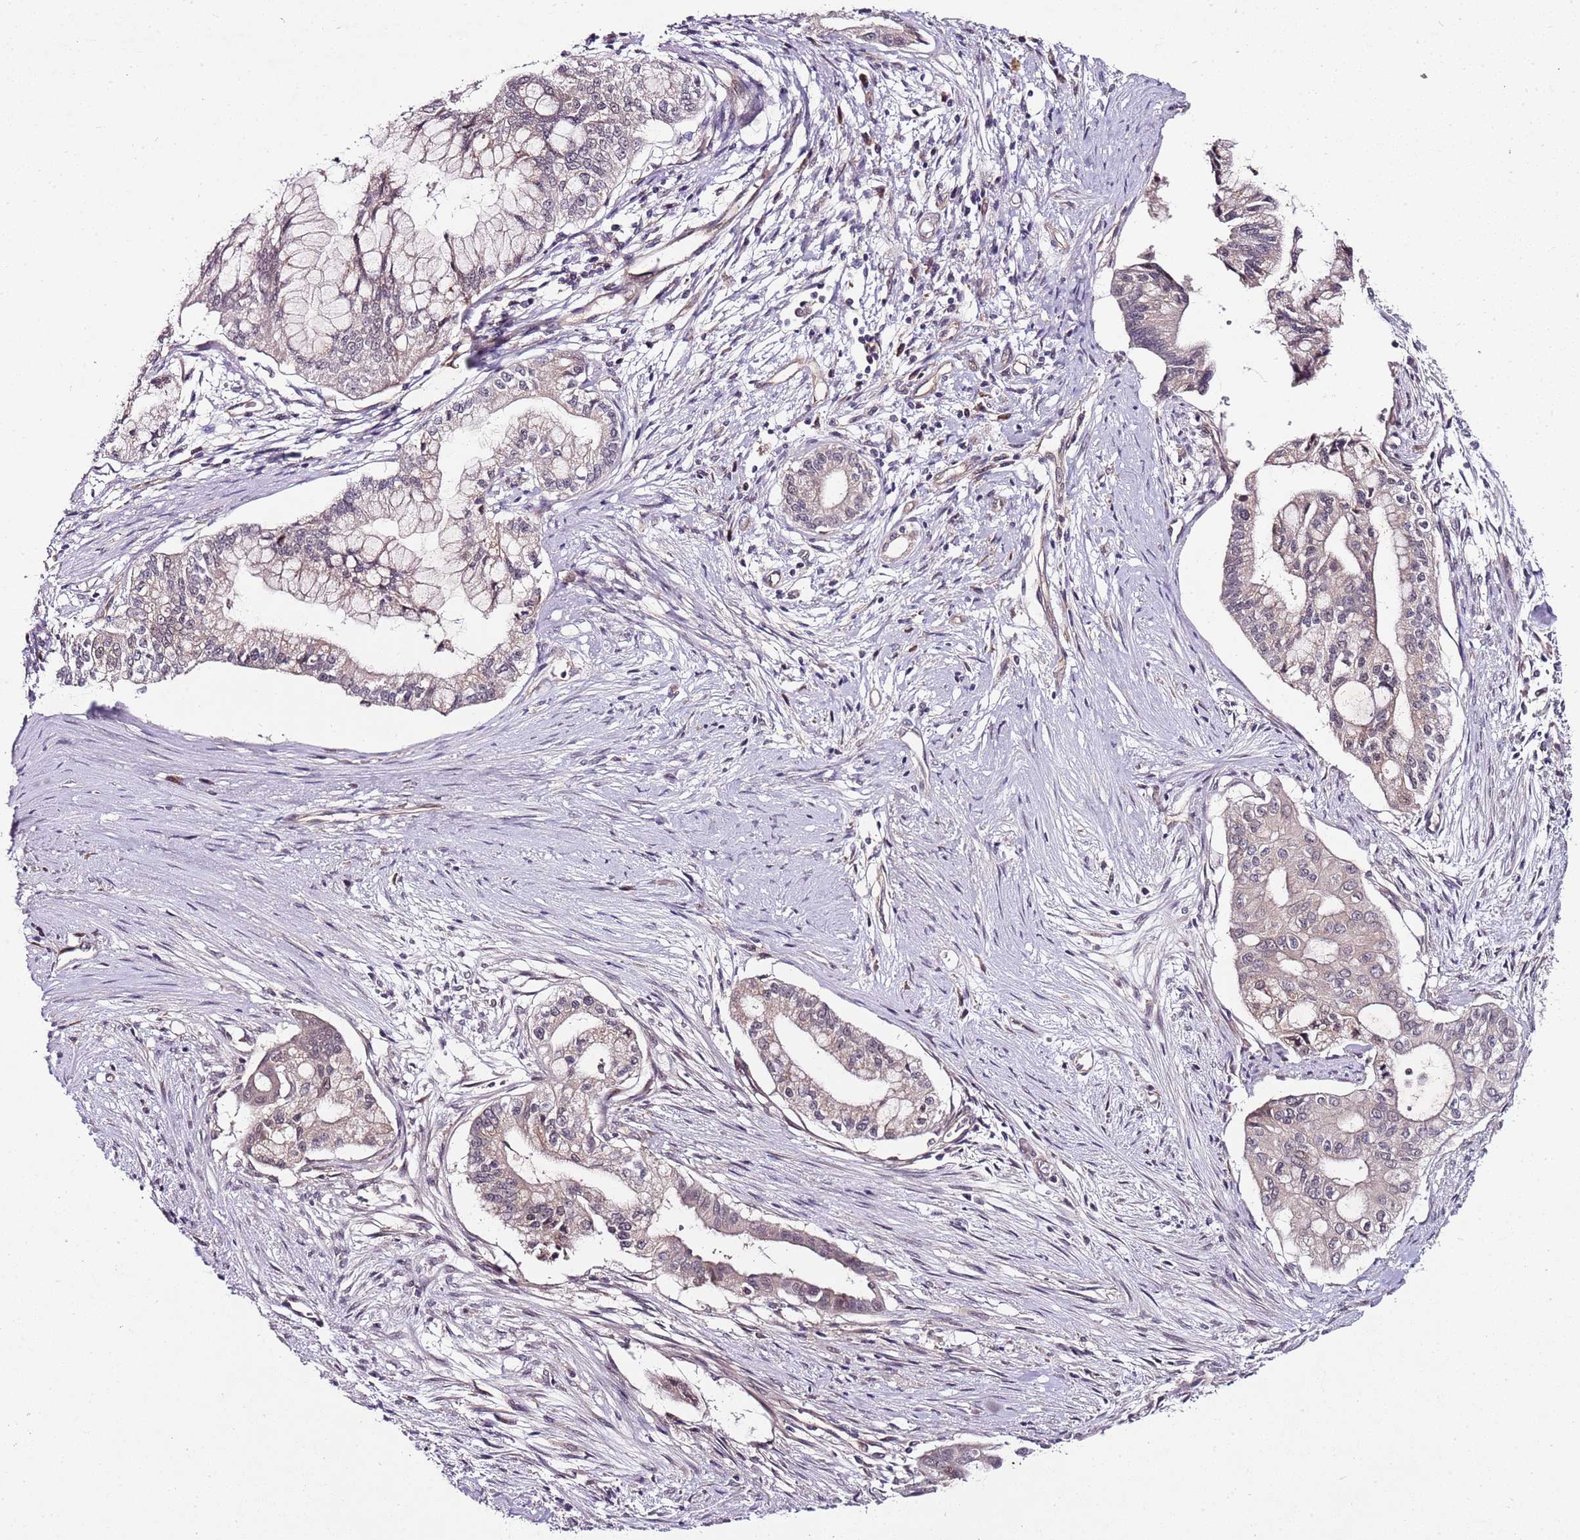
{"staining": {"intensity": "negative", "quantity": "none", "location": "none"}, "tissue": "pancreatic cancer", "cell_type": "Tumor cells", "image_type": "cancer", "snomed": [{"axis": "morphology", "description": "Adenocarcinoma, NOS"}, {"axis": "topography", "description": "Pancreas"}], "caption": "The micrograph displays no significant staining in tumor cells of adenocarcinoma (pancreatic).", "gene": "FBXL22", "patient": {"sex": "male", "age": 46}}